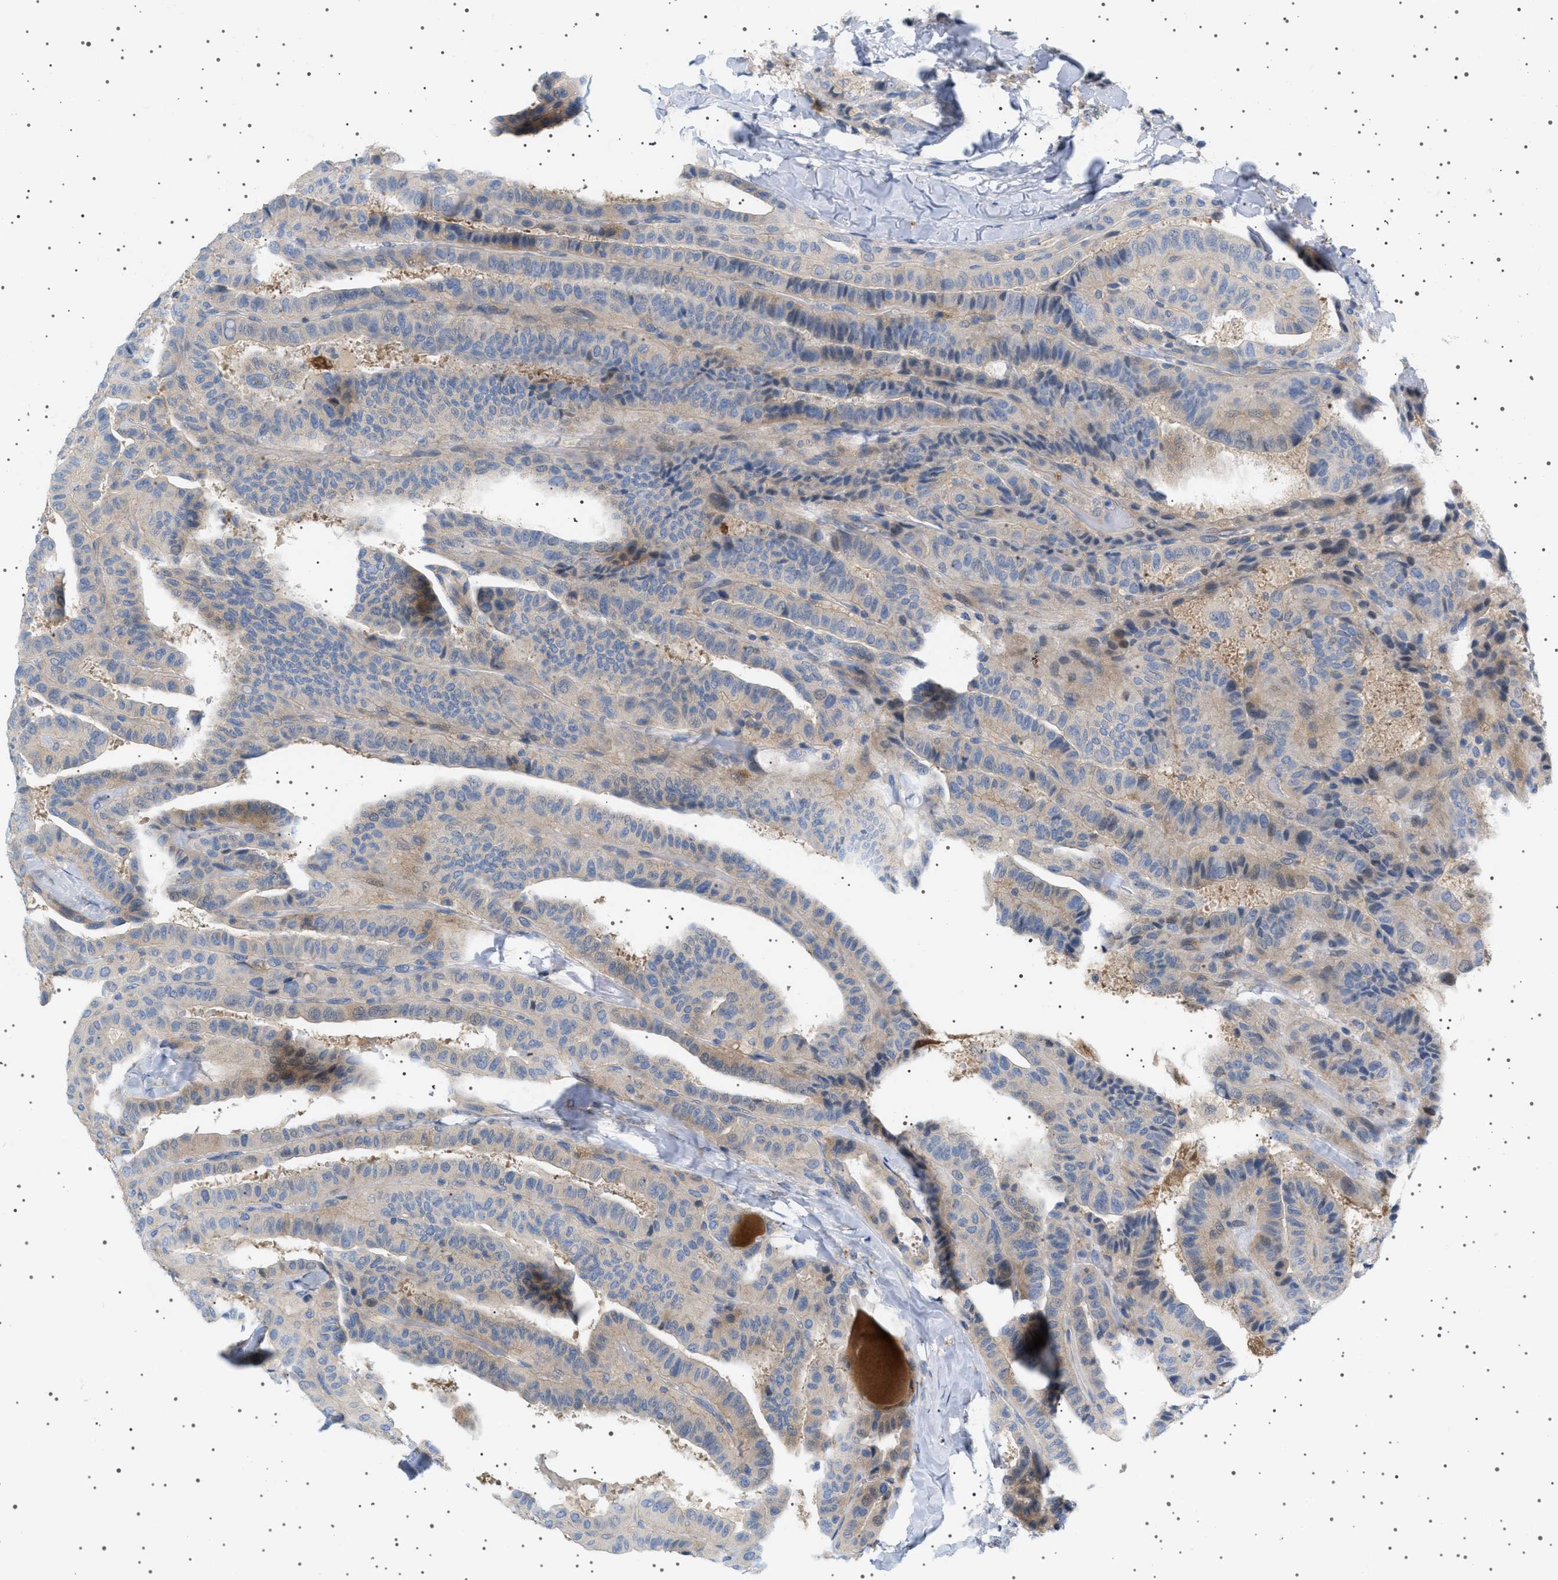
{"staining": {"intensity": "weak", "quantity": ">75%", "location": "cytoplasmic/membranous"}, "tissue": "thyroid cancer", "cell_type": "Tumor cells", "image_type": "cancer", "snomed": [{"axis": "morphology", "description": "Papillary adenocarcinoma, NOS"}, {"axis": "topography", "description": "Thyroid gland"}], "caption": "Tumor cells exhibit weak cytoplasmic/membranous positivity in approximately >75% of cells in thyroid papillary adenocarcinoma.", "gene": "ADCY10", "patient": {"sex": "male", "age": 77}}